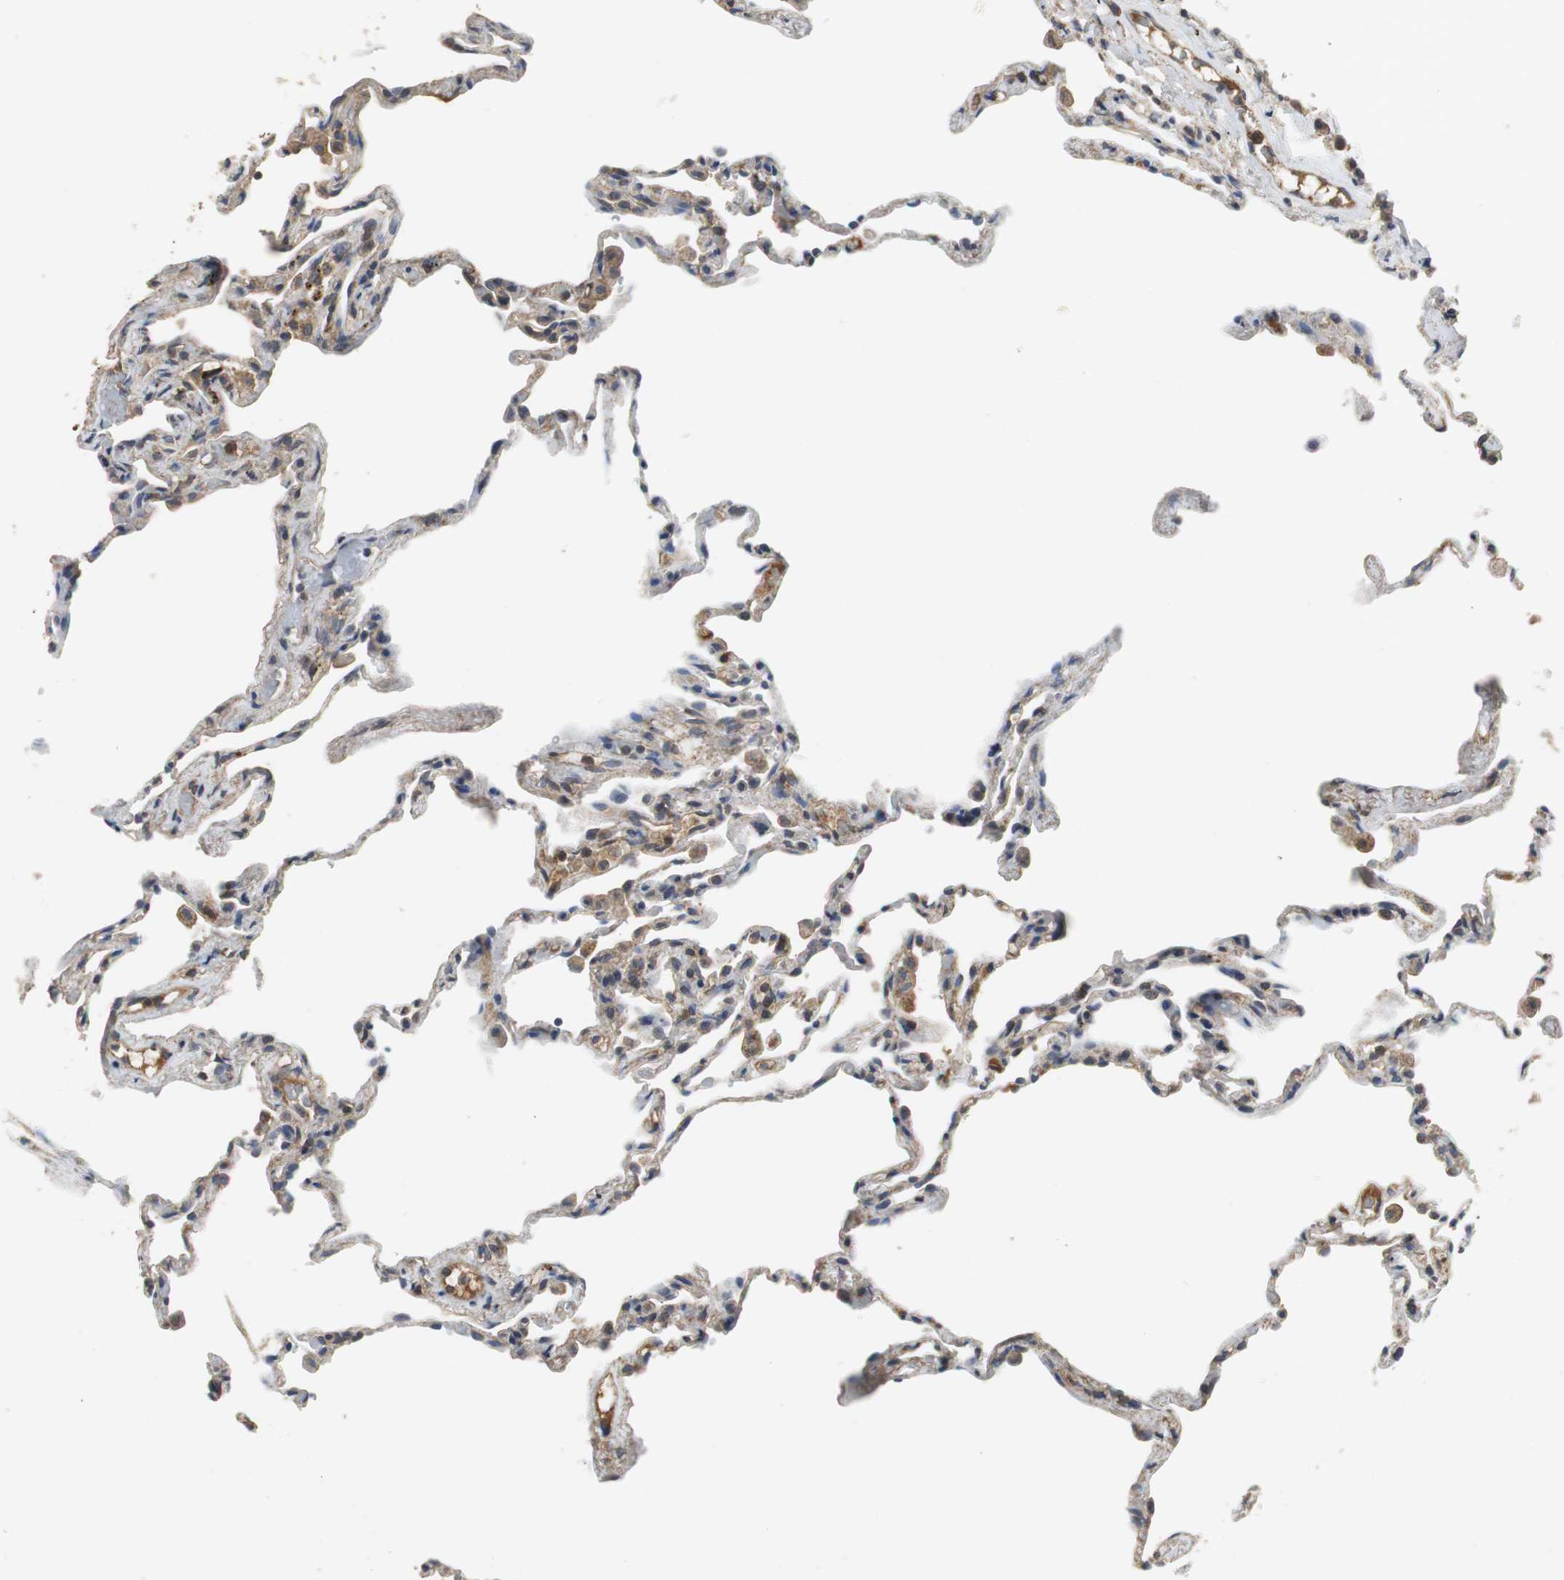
{"staining": {"intensity": "moderate", "quantity": "25%-75%", "location": "cytoplasmic/membranous"}, "tissue": "lung", "cell_type": "Alveolar cells", "image_type": "normal", "snomed": [{"axis": "morphology", "description": "Normal tissue, NOS"}, {"axis": "topography", "description": "Lung"}], "caption": "This photomicrograph exhibits benign lung stained with immunohistochemistry to label a protein in brown. The cytoplasmic/membranous of alveolar cells show moderate positivity for the protein. Nuclei are counter-stained blue.", "gene": "VBP1", "patient": {"sex": "male", "age": 59}}